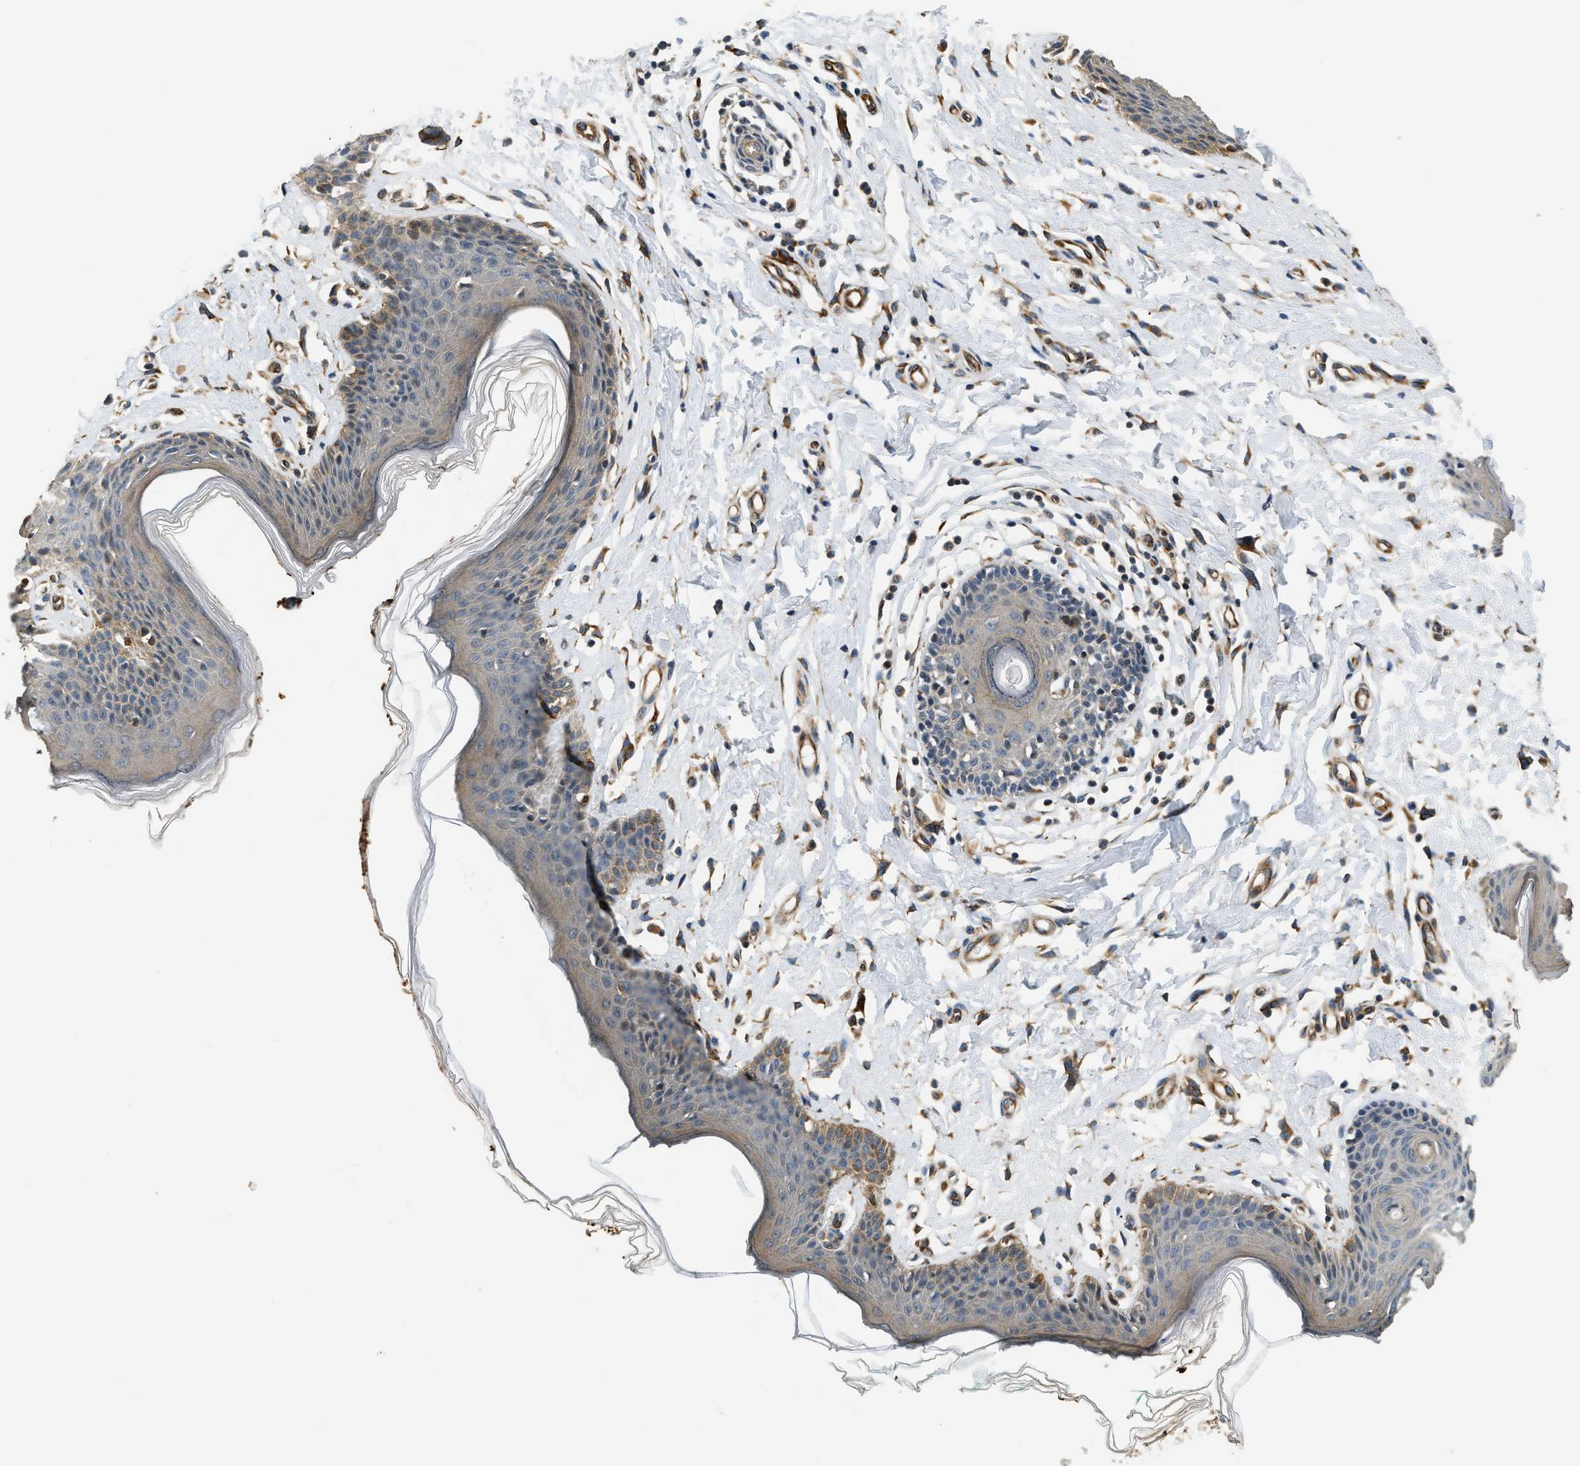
{"staining": {"intensity": "moderate", "quantity": "25%-75%", "location": "cytoplasmic/membranous"}, "tissue": "skin", "cell_type": "Epidermal cells", "image_type": "normal", "snomed": [{"axis": "morphology", "description": "Normal tissue, NOS"}, {"axis": "topography", "description": "Vulva"}], "caption": "The histopathology image demonstrates immunohistochemical staining of benign skin. There is moderate cytoplasmic/membranous expression is seen in about 25%-75% of epidermal cells. Immunohistochemistry stains the protein in brown and the nuclei are stained blue.", "gene": "ALOX12", "patient": {"sex": "female", "age": 66}}